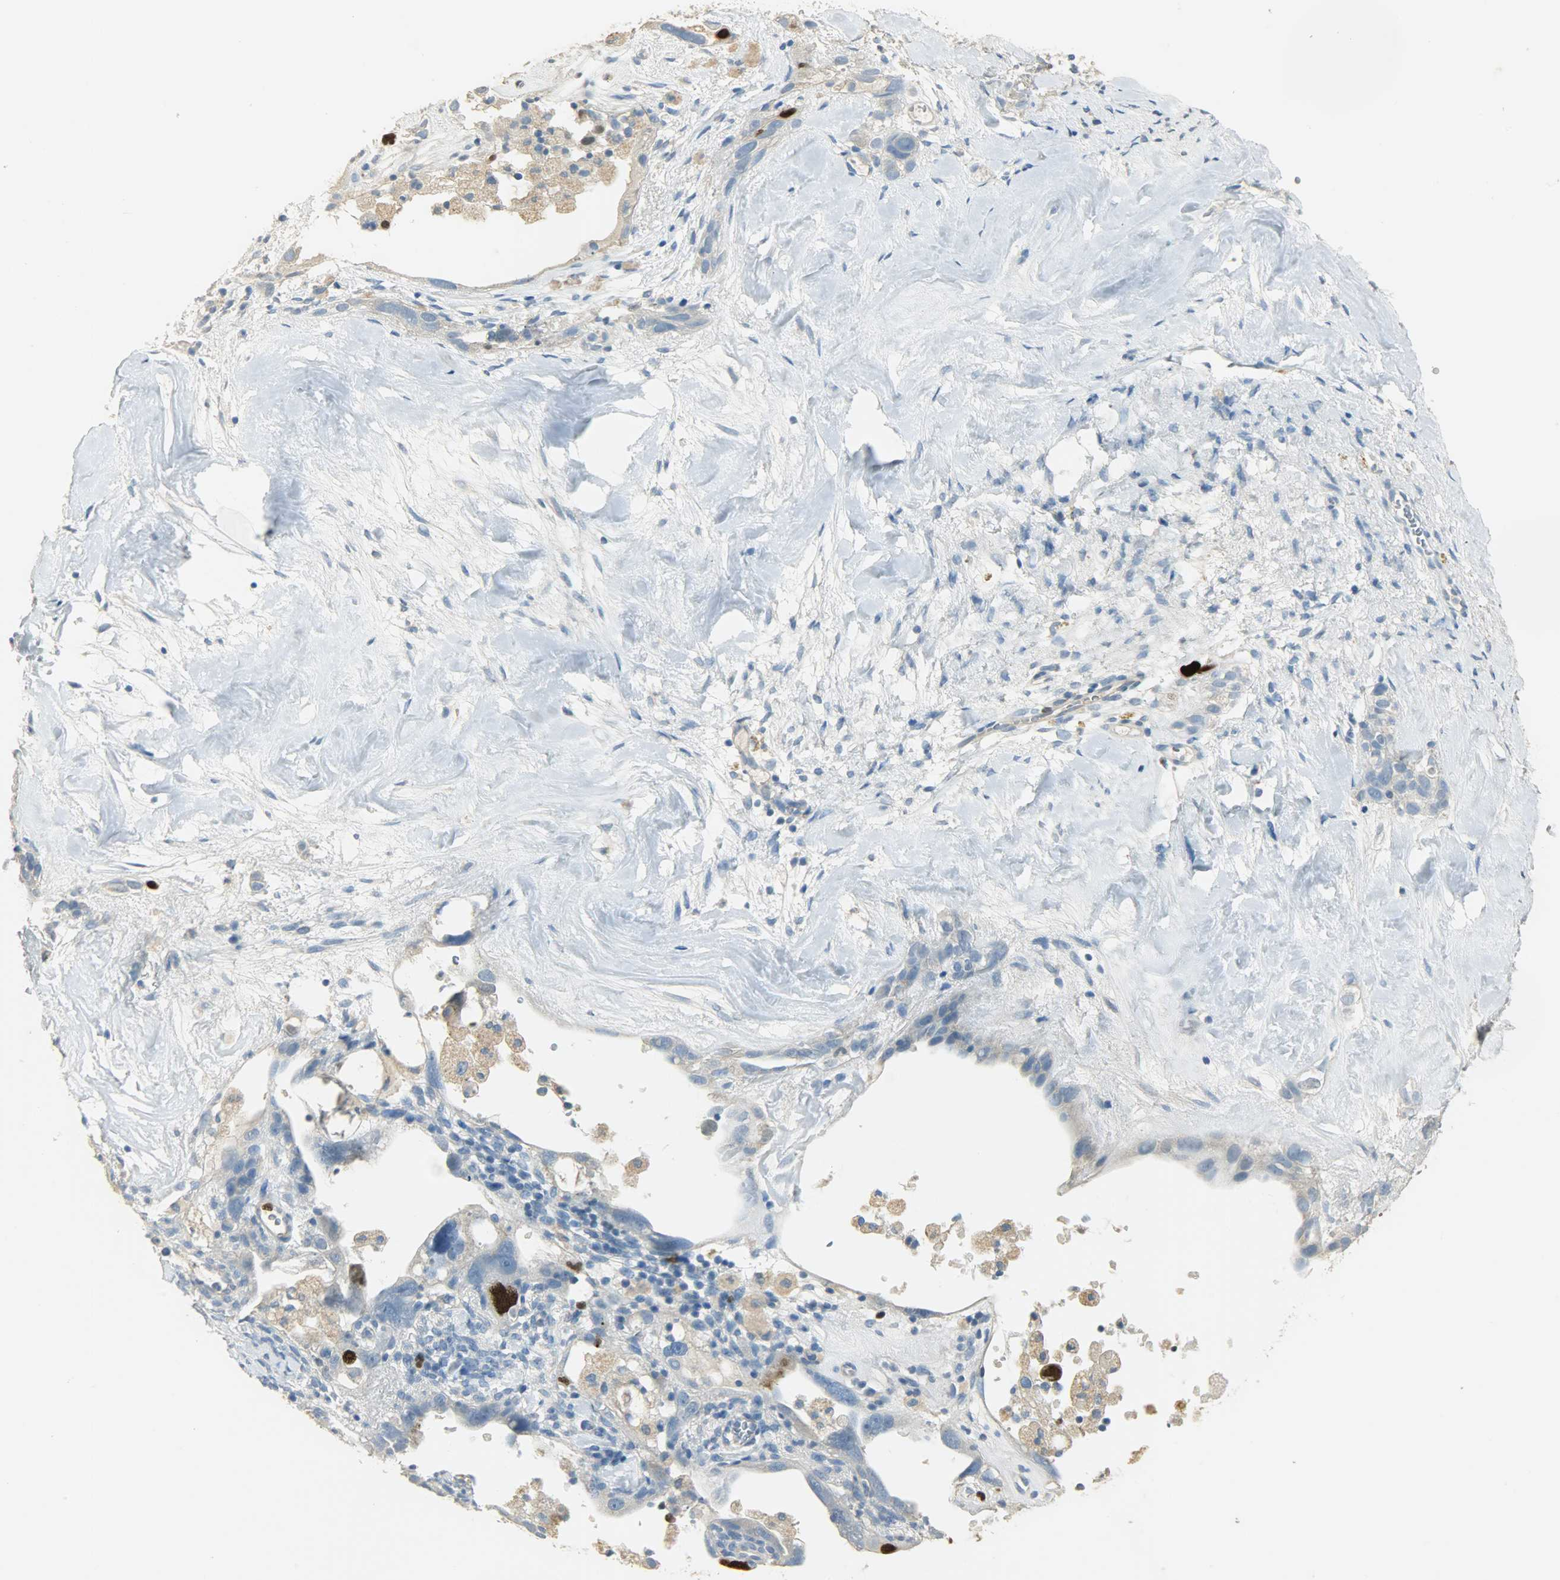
{"staining": {"intensity": "weak", "quantity": "25%-75%", "location": "cytoplasmic/membranous"}, "tissue": "ovarian cancer", "cell_type": "Tumor cells", "image_type": "cancer", "snomed": [{"axis": "morphology", "description": "Cystadenocarcinoma, serous, NOS"}, {"axis": "topography", "description": "Ovary"}], "caption": "Ovarian cancer (serous cystadenocarcinoma) was stained to show a protein in brown. There is low levels of weak cytoplasmic/membranous positivity in about 25%-75% of tumor cells. (brown staining indicates protein expression, while blue staining denotes nuclei).", "gene": "TPX2", "patient": {"sex": "female", "age": 66}}